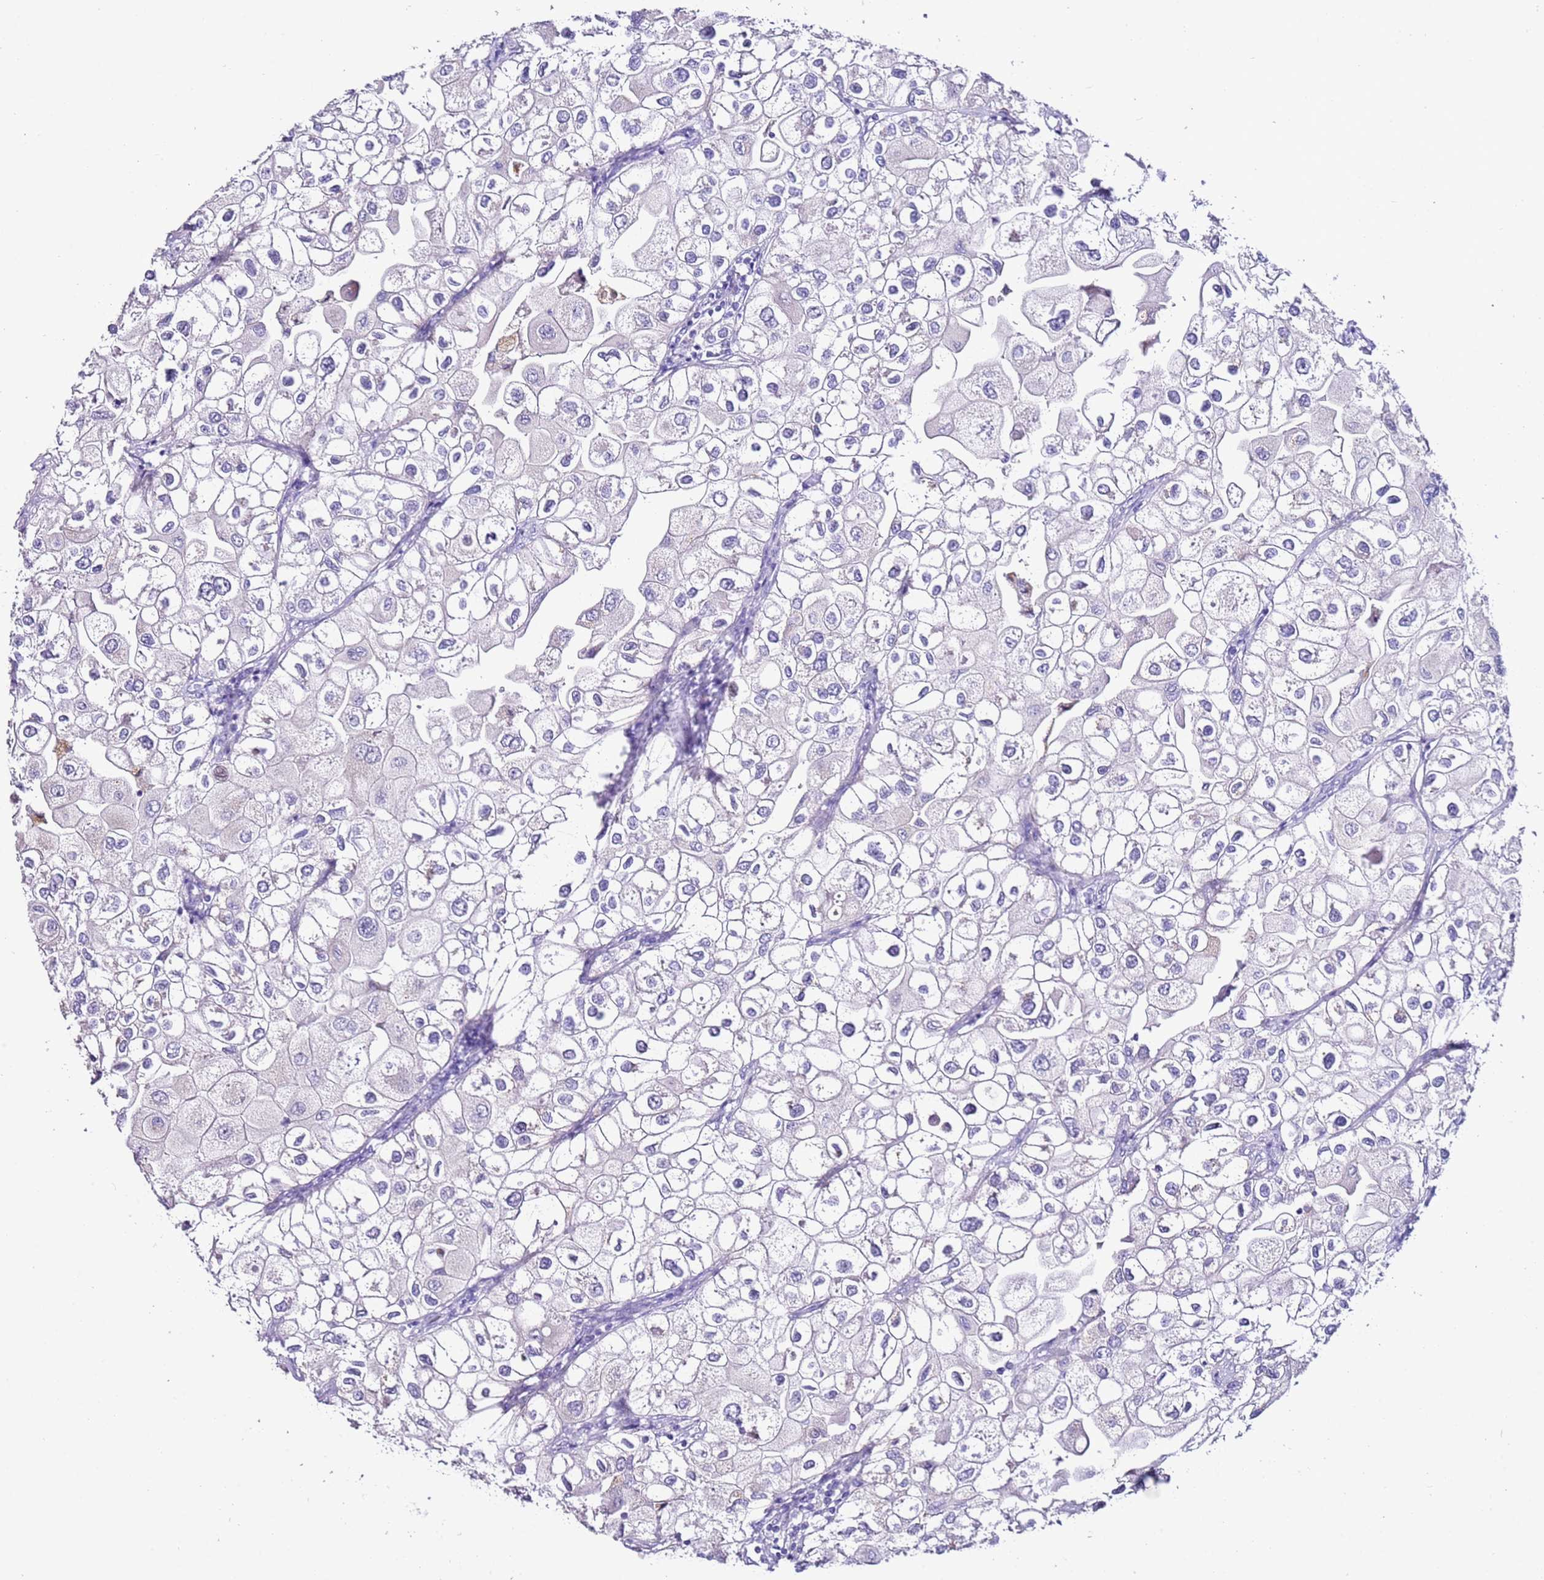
{"staining": {"intensity": "negative", "quantity": "none", "location": "none"}, "tissue": "urothelial cancer", "cell_type": "Tumor cells", "image_type": "cancer", "snomed": [{"axis": "morphology", "description": "Urothelial carcinoma, High grade"}, {"axis": "topography", "description": "Urinary bladder"}], "caption": "Protein analysis of high-grade urothelial carcinoma reveals no significant staining in tumor cells.", "gene": "HGD", "patient": {"sex": "male", "age": 64}}